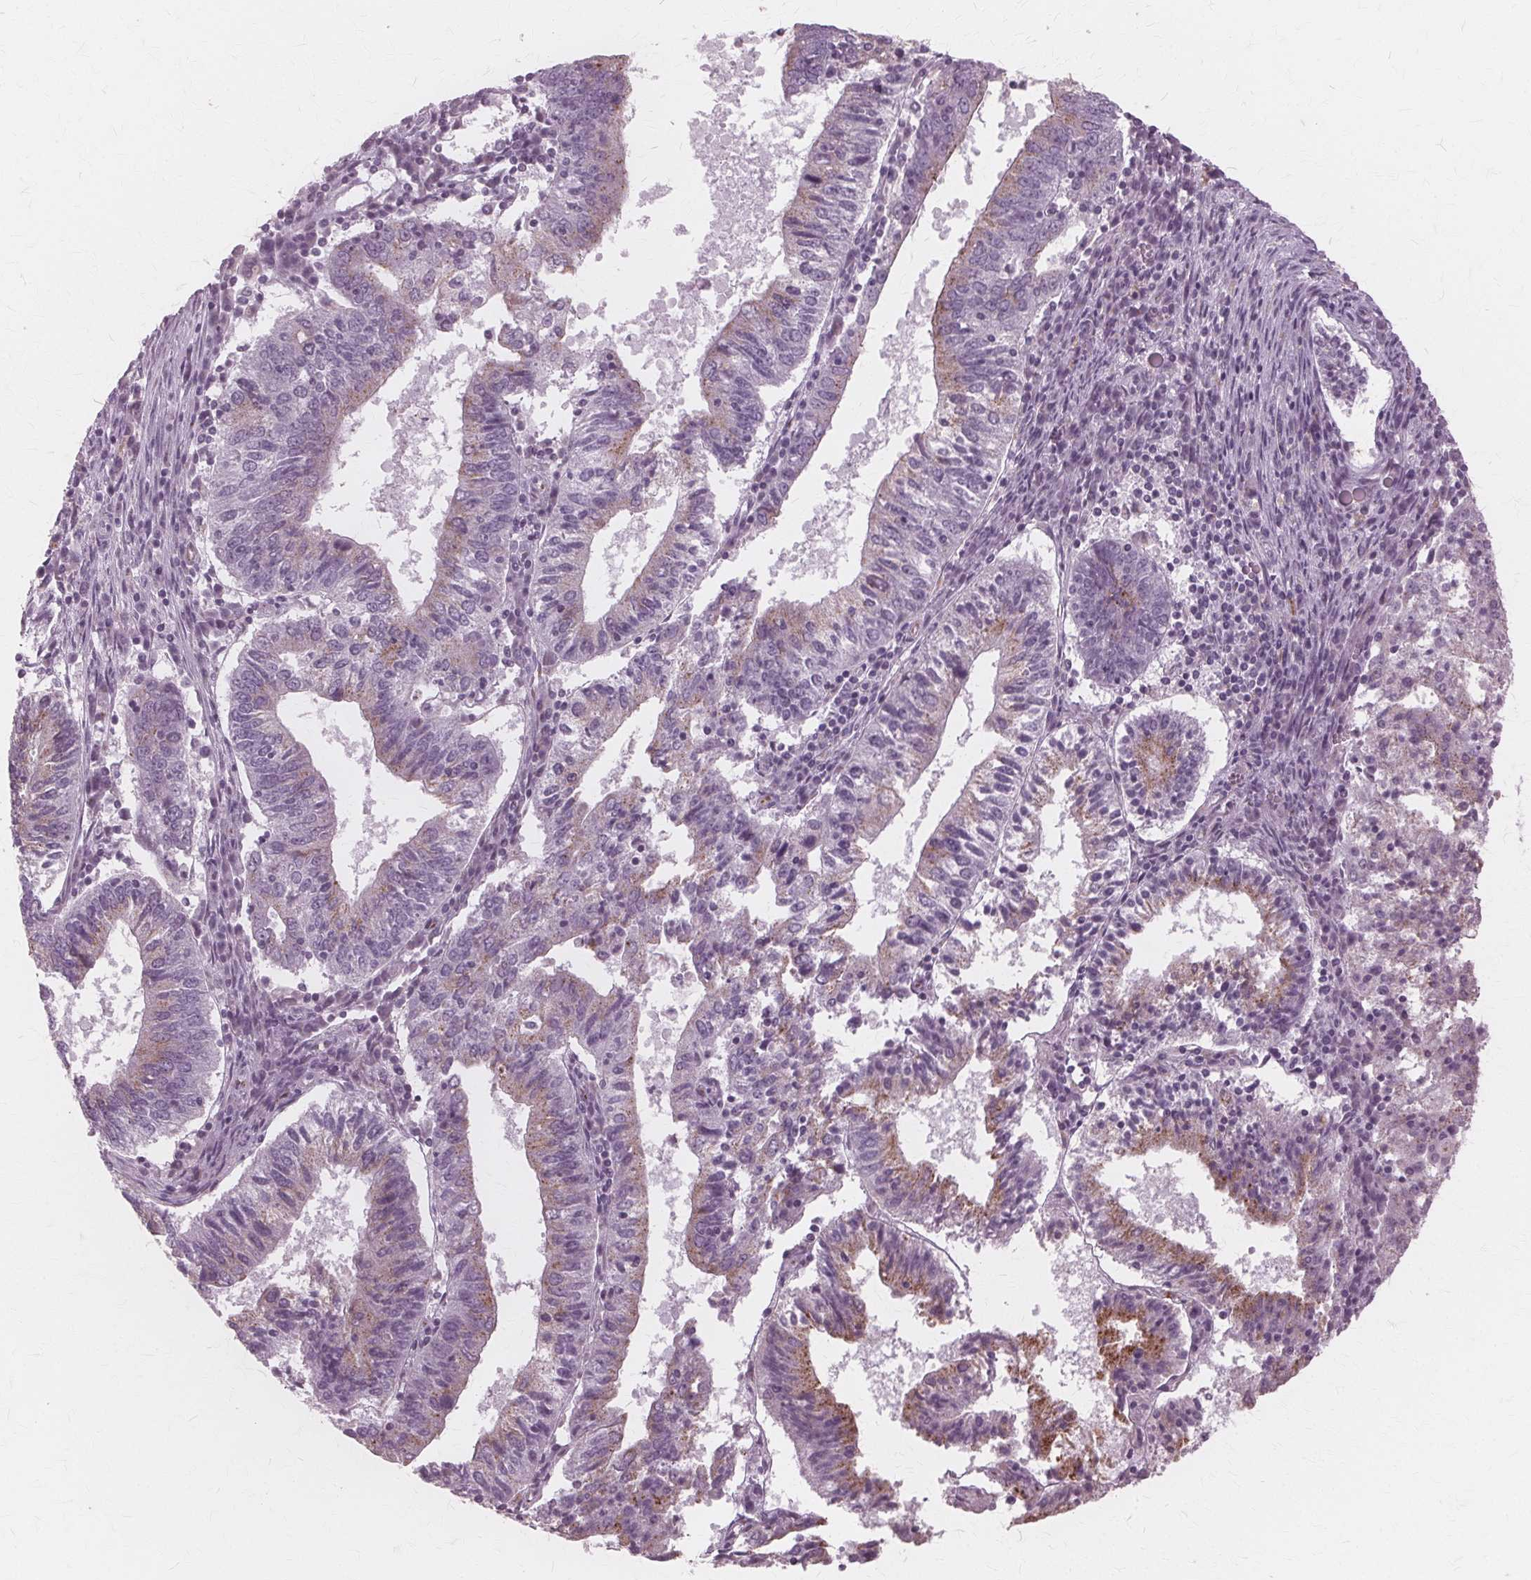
{"staining": {"intensity": "weak", "quantity": "25%-75%", "location": "cytoplasmic/membranous"}, "tissue": "endometrial cancer", "cell_type": "Tumor cells", "image_type": "cancer", "snomed": [{"axis": "morphology", "description": "Adenocarcinoma, NOS"}, {"axis": "topography", "description": "Endometrium"}], "caption": "IHC staining of adenocarcinoma (endometrial), which displays low levels of weak cytoplasmic/membranous staining in about 25%-75% of tumor cells indicating weak cytoplasmic/membranous protein positivity. The staining was performed using DAB (3,3'-diaminobenzidine) (brown) for protein detection and nuclei were counterstained in hematoxylin (blue).", "gene": "DNASE2", "patient": {"sex": "female", "age": 82}}